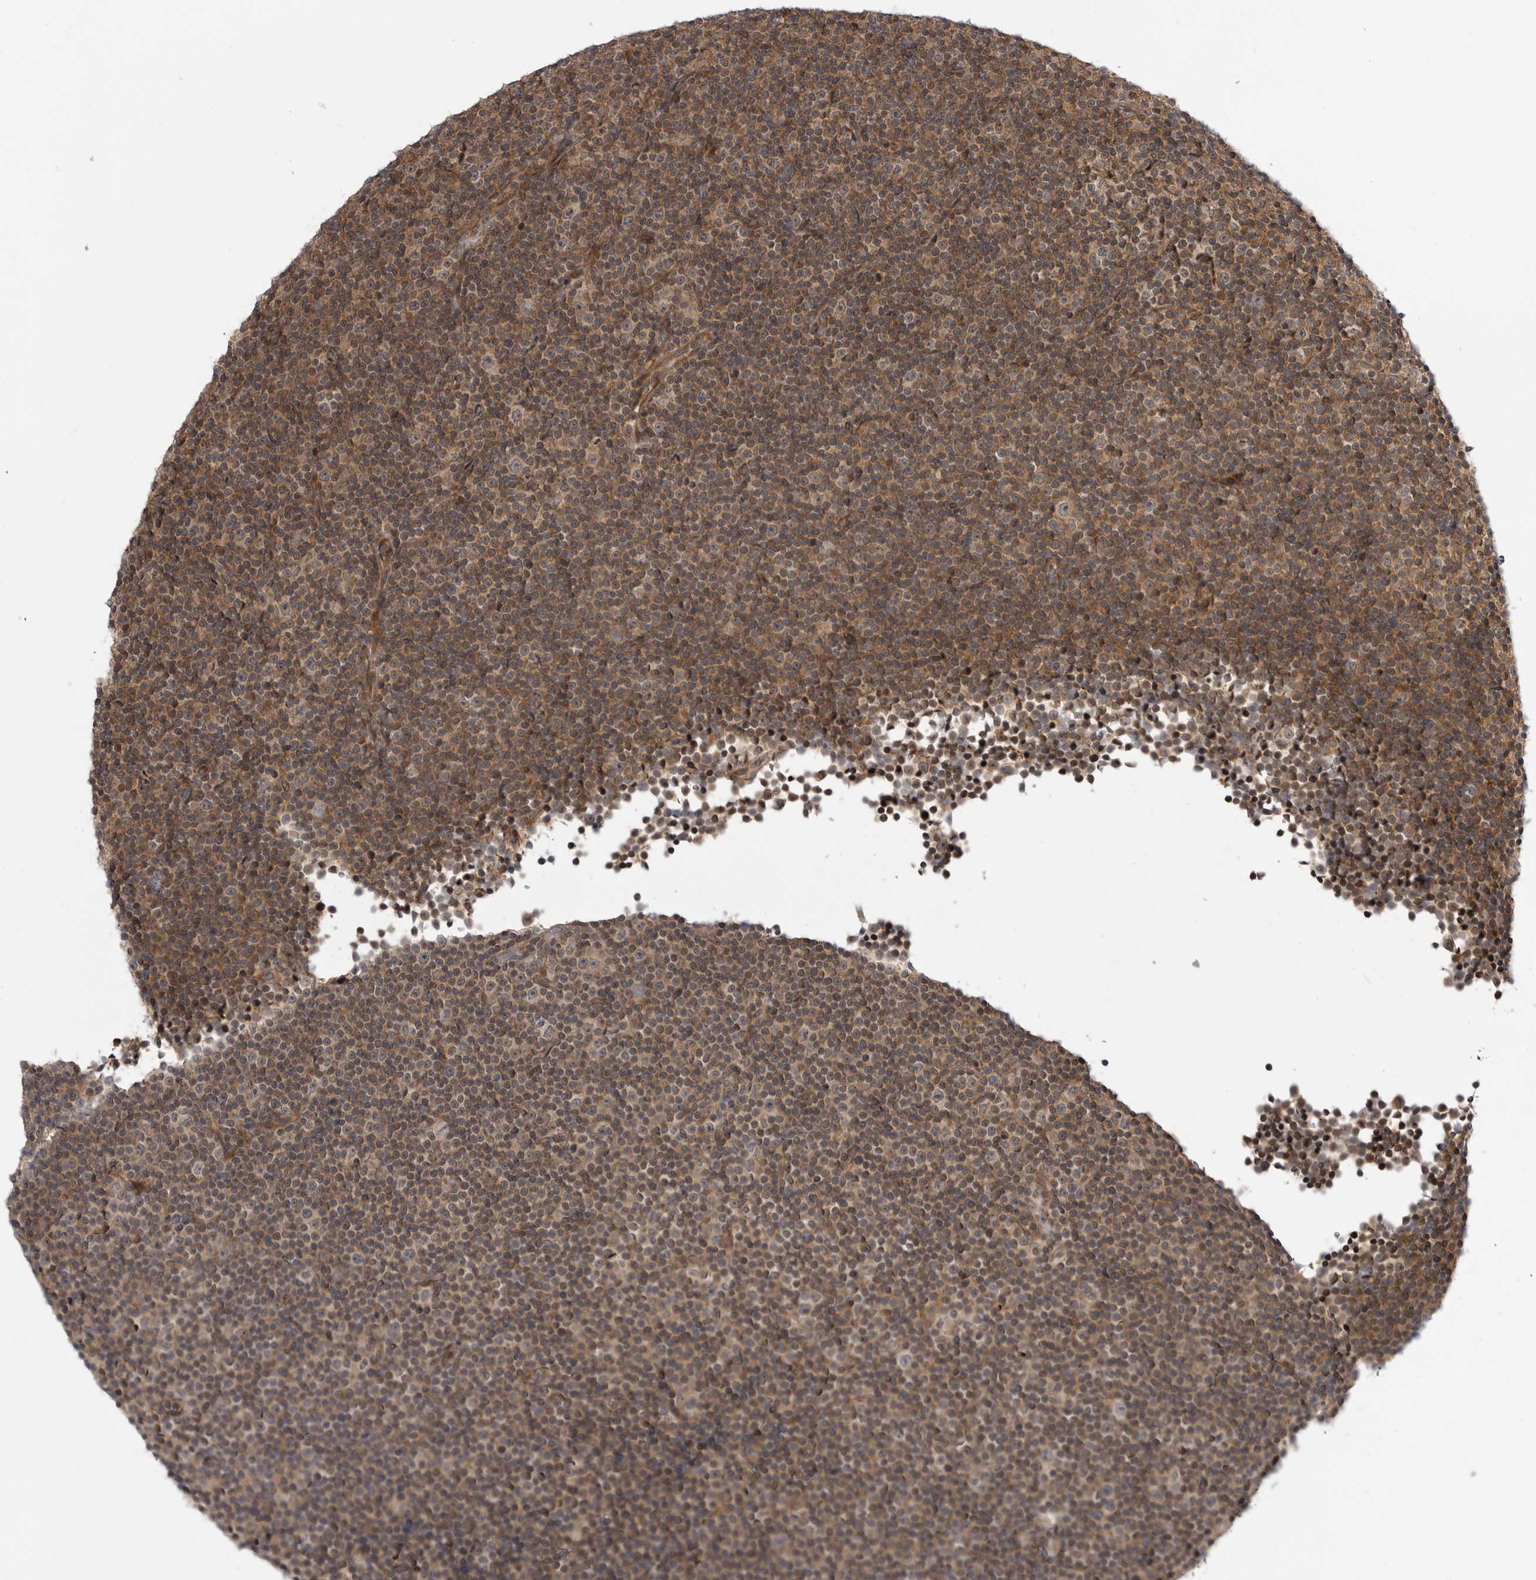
{"staining": {"intensity": "moderate", "quantity": ">75%", "location": "cytoplasmic/membranous"}, "tissue": "lymphoma", "cell_type": "Tumor cells", "image_type": "cancer", "snomed": [{"axis": "morphology", "description": "Malignant lymphoma, non-Hodgkin's type, Low grade"}, {"axis": "topography", "description": "Lymph node"}], "caption": "High-power microscopy captured an IHC micrograph of lymphoma, revealing moderate cytoplasmic/membranous positivity in approximately >75% of tumor cells.", "gene": "LRRC45", "patient": {"sex": "female", "age": 67}}